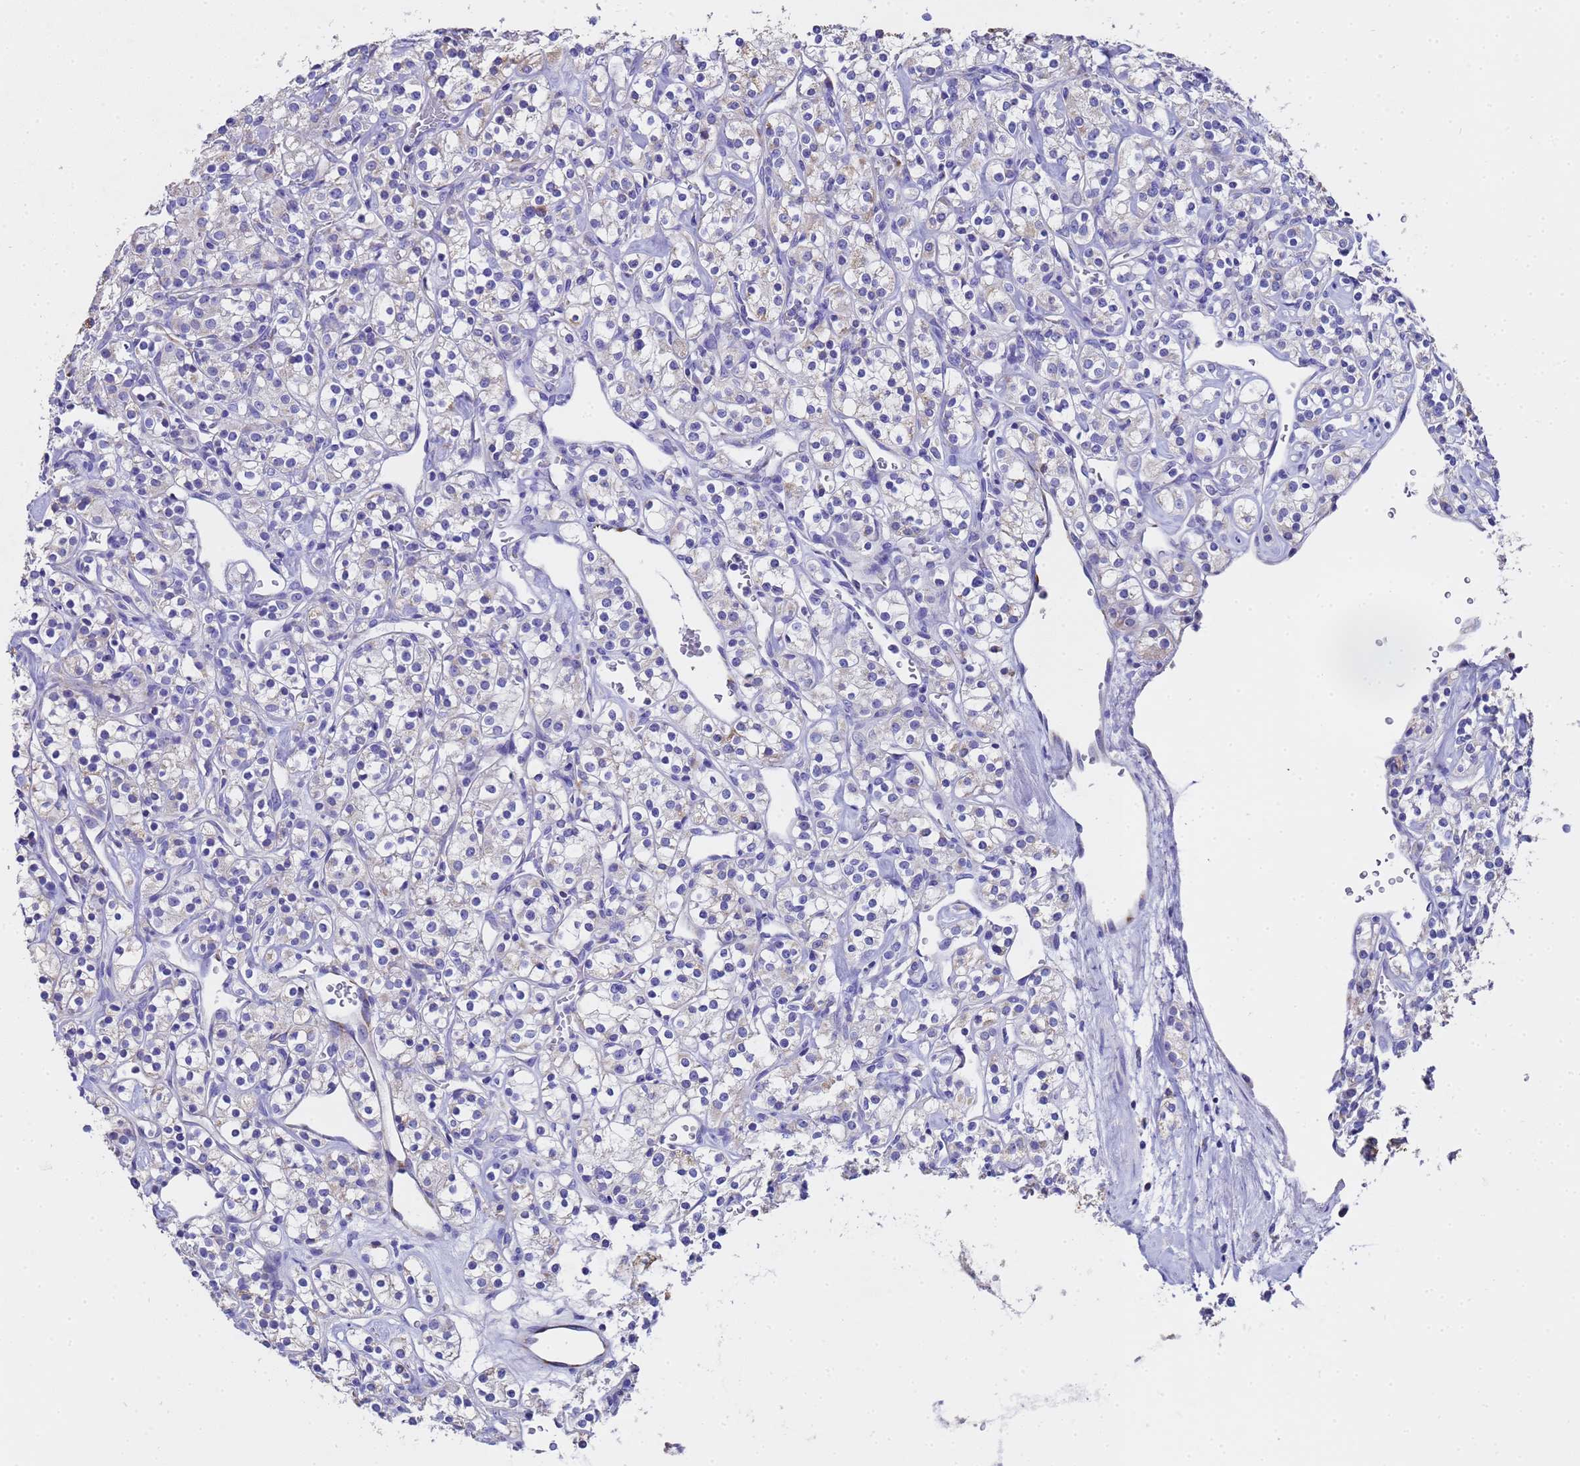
{"staining": {"intensity": "negative", "quantity": "none", "location": "none"}, "tissue": "renal cancer", "cell_type": "Tumor cells", "image_type": "cancer", "snomed": [{"axis": "morphology", "description": "Adenocarcinoma, NOS"}, {"axis": "topography", "description": "Kidney"}], "caption": "This is an IHC micrograph of human renal adenocarcinoma. There is no positivity in tumor cells.", "gene": "MRPS12", "patient": {"sex": "male", "age": 77}}